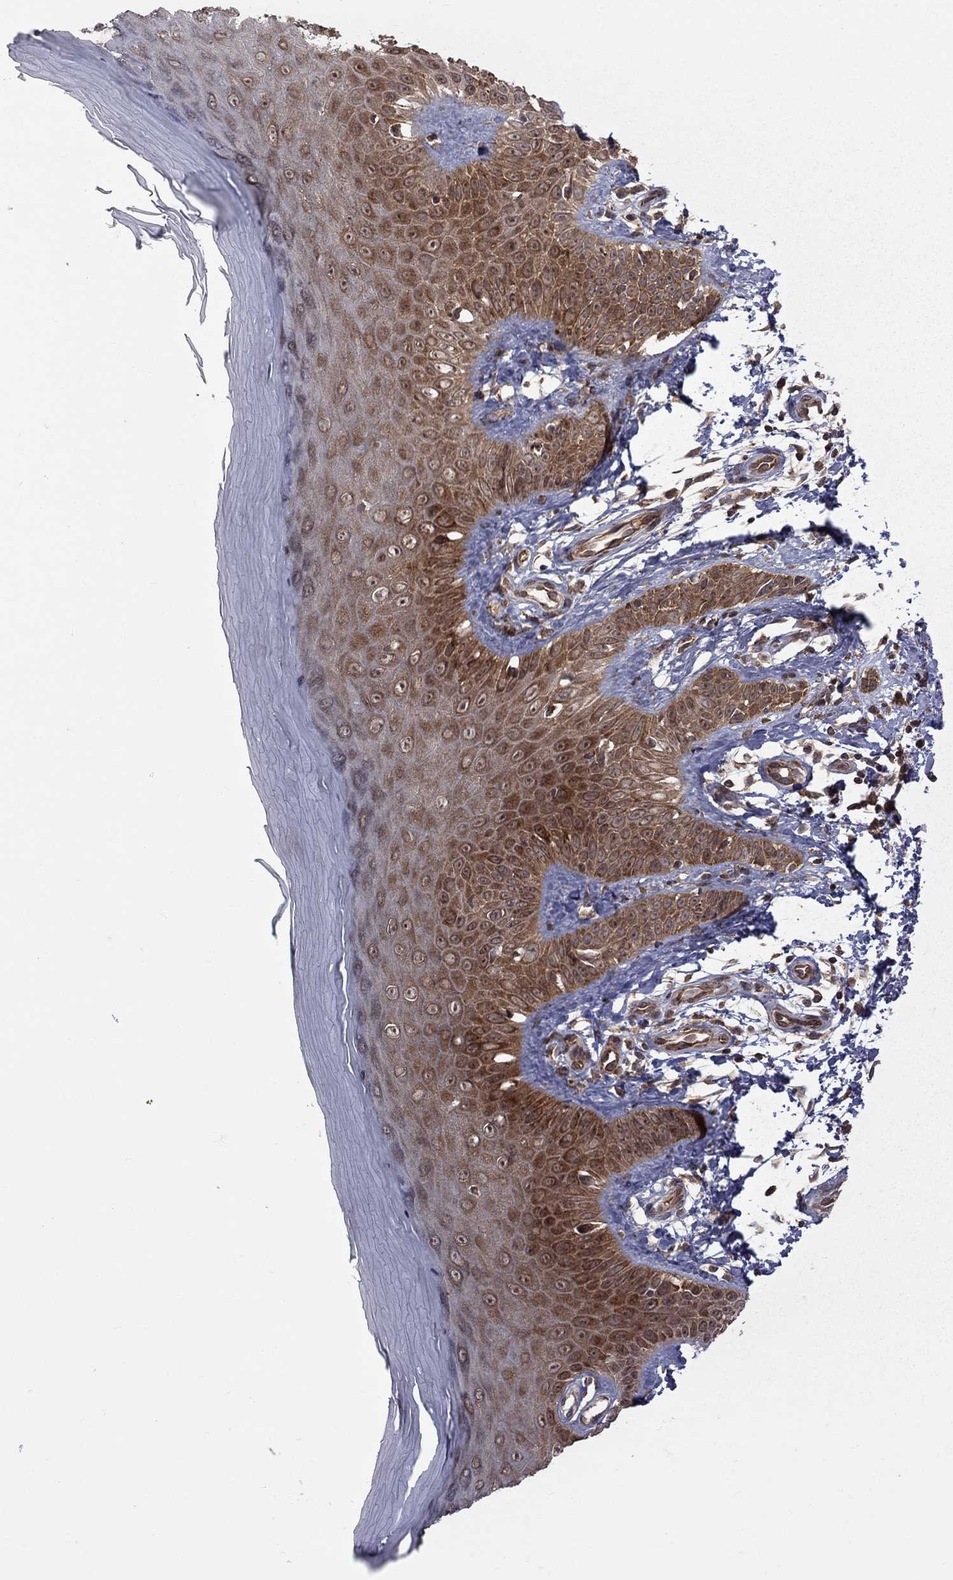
{"staining": {"intensity": "moderate", "quantity": "<25%", "location": "cytoplasmic/membranous"}, "tissue": "skin", "cell_type": "Fibroblasts", "image_type": "normal", "snomed": [{"axis": "morphology", "description": "Normal tissue, NOS"}, {"axis": "morphology", "description": "Inflammation, NOS"}, {"axis": "morphology", "description": "Fibrosis, NOS"}, {"axis": "topography", "description": "Skin"}], "caption": "An IHC image of normal tissue is shown. Protein staining in brown shows moderate cytoplasmic/membranous positivity in skin within fibroblasts.", "gene": "NAA50", "patient": {"sex": "male", "age": 71}}